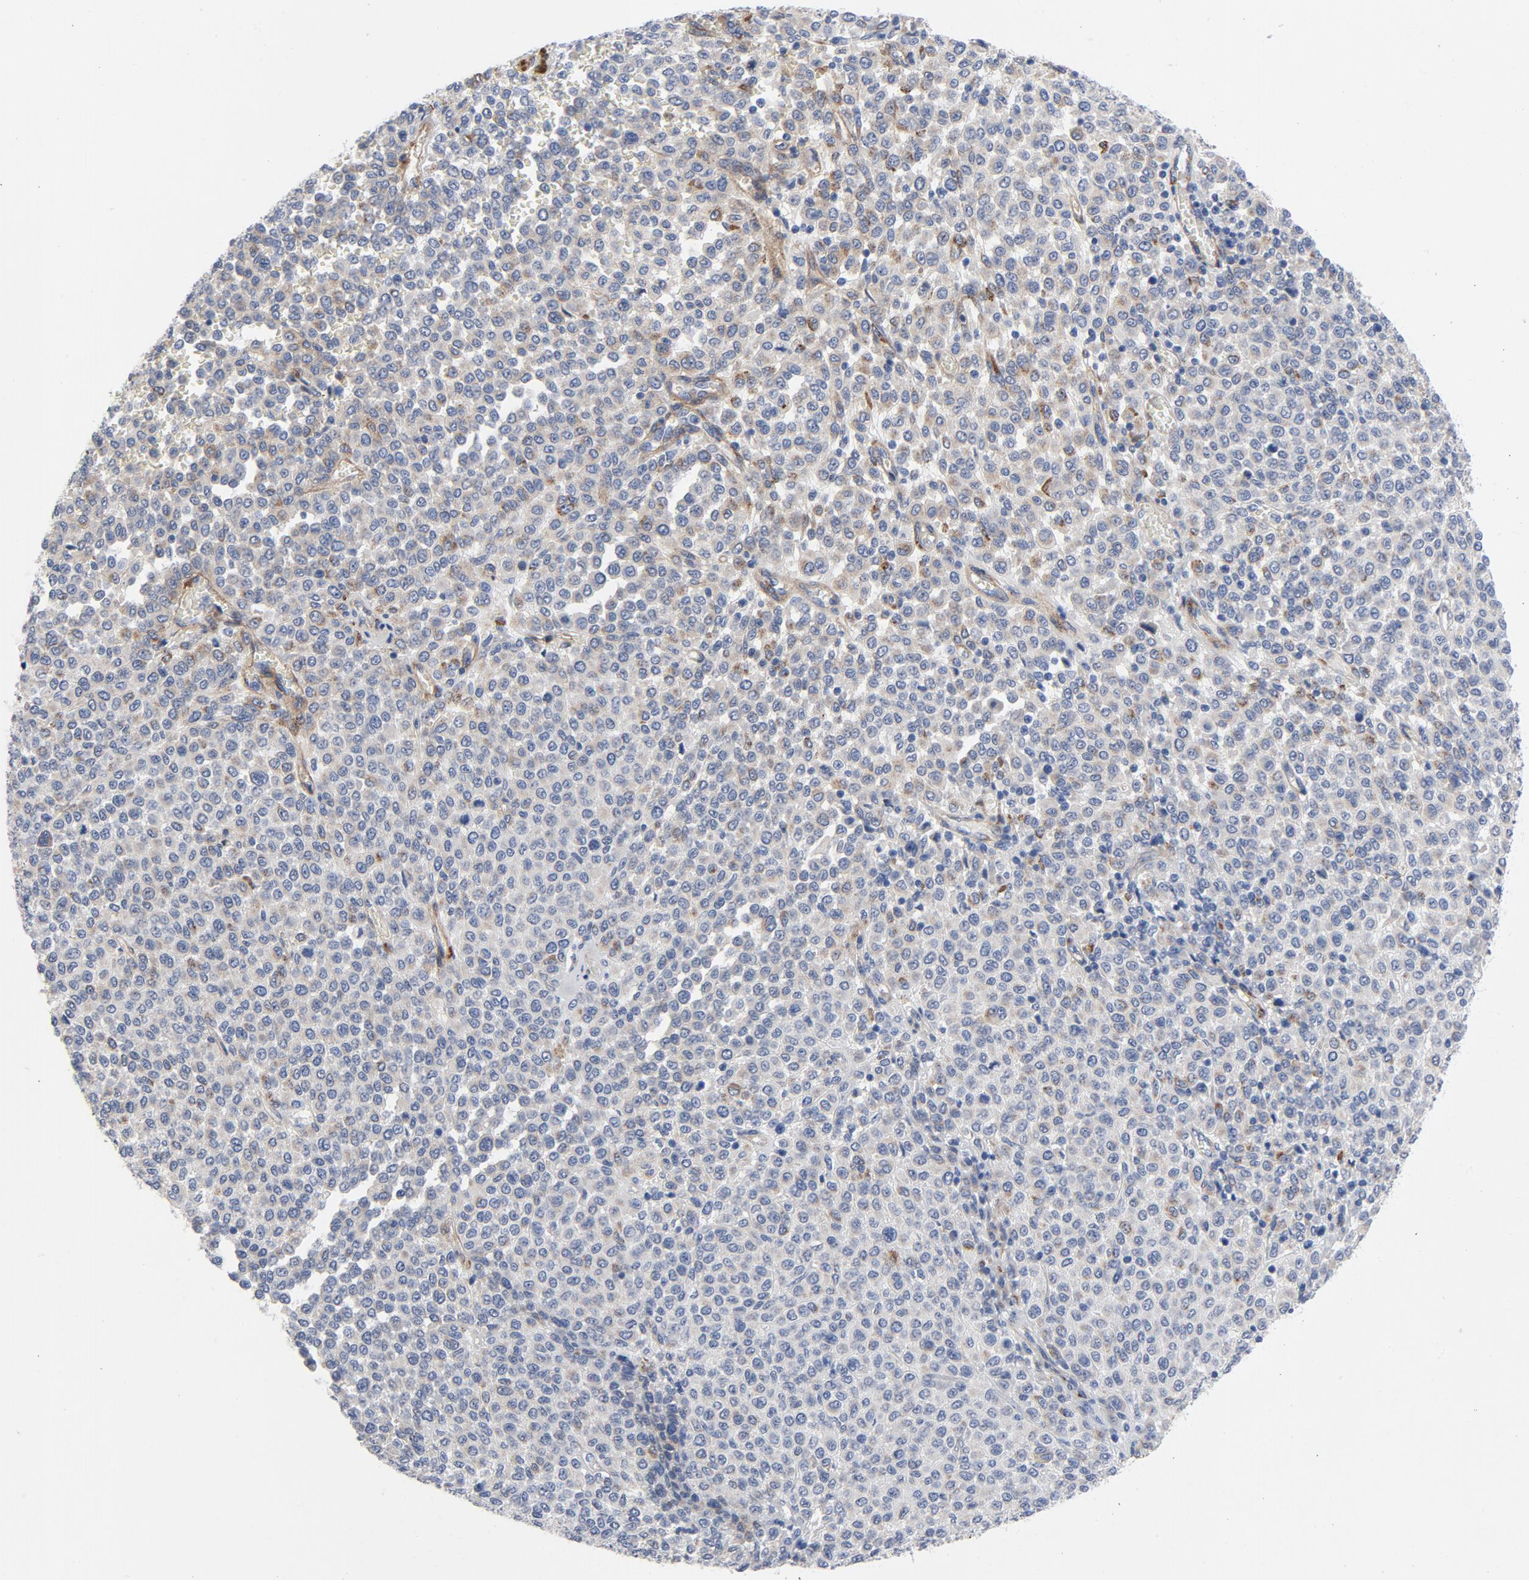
{"staining": {"intensity": "weak", "quantity": "25%-75%", "location": "cytoplasmic/membranous"}, "tissue": "melanoma", "cell_type": "Tumor cells", "image_type": "cancer", "snomed": [{"axis": "morphology", "description": "Malignant melanoma, Metastatic site"}, {"axis": "topography", "description": "Pancreas"}], "caption": "Approximately 25%-75% of tumor cells in human melanoma show weak cytoplasmic/membranous protein staining as visualized by brown immunohistochemical staining.", "gene": "LAMC1", "patient": {"sex": "female", "age": 30}}